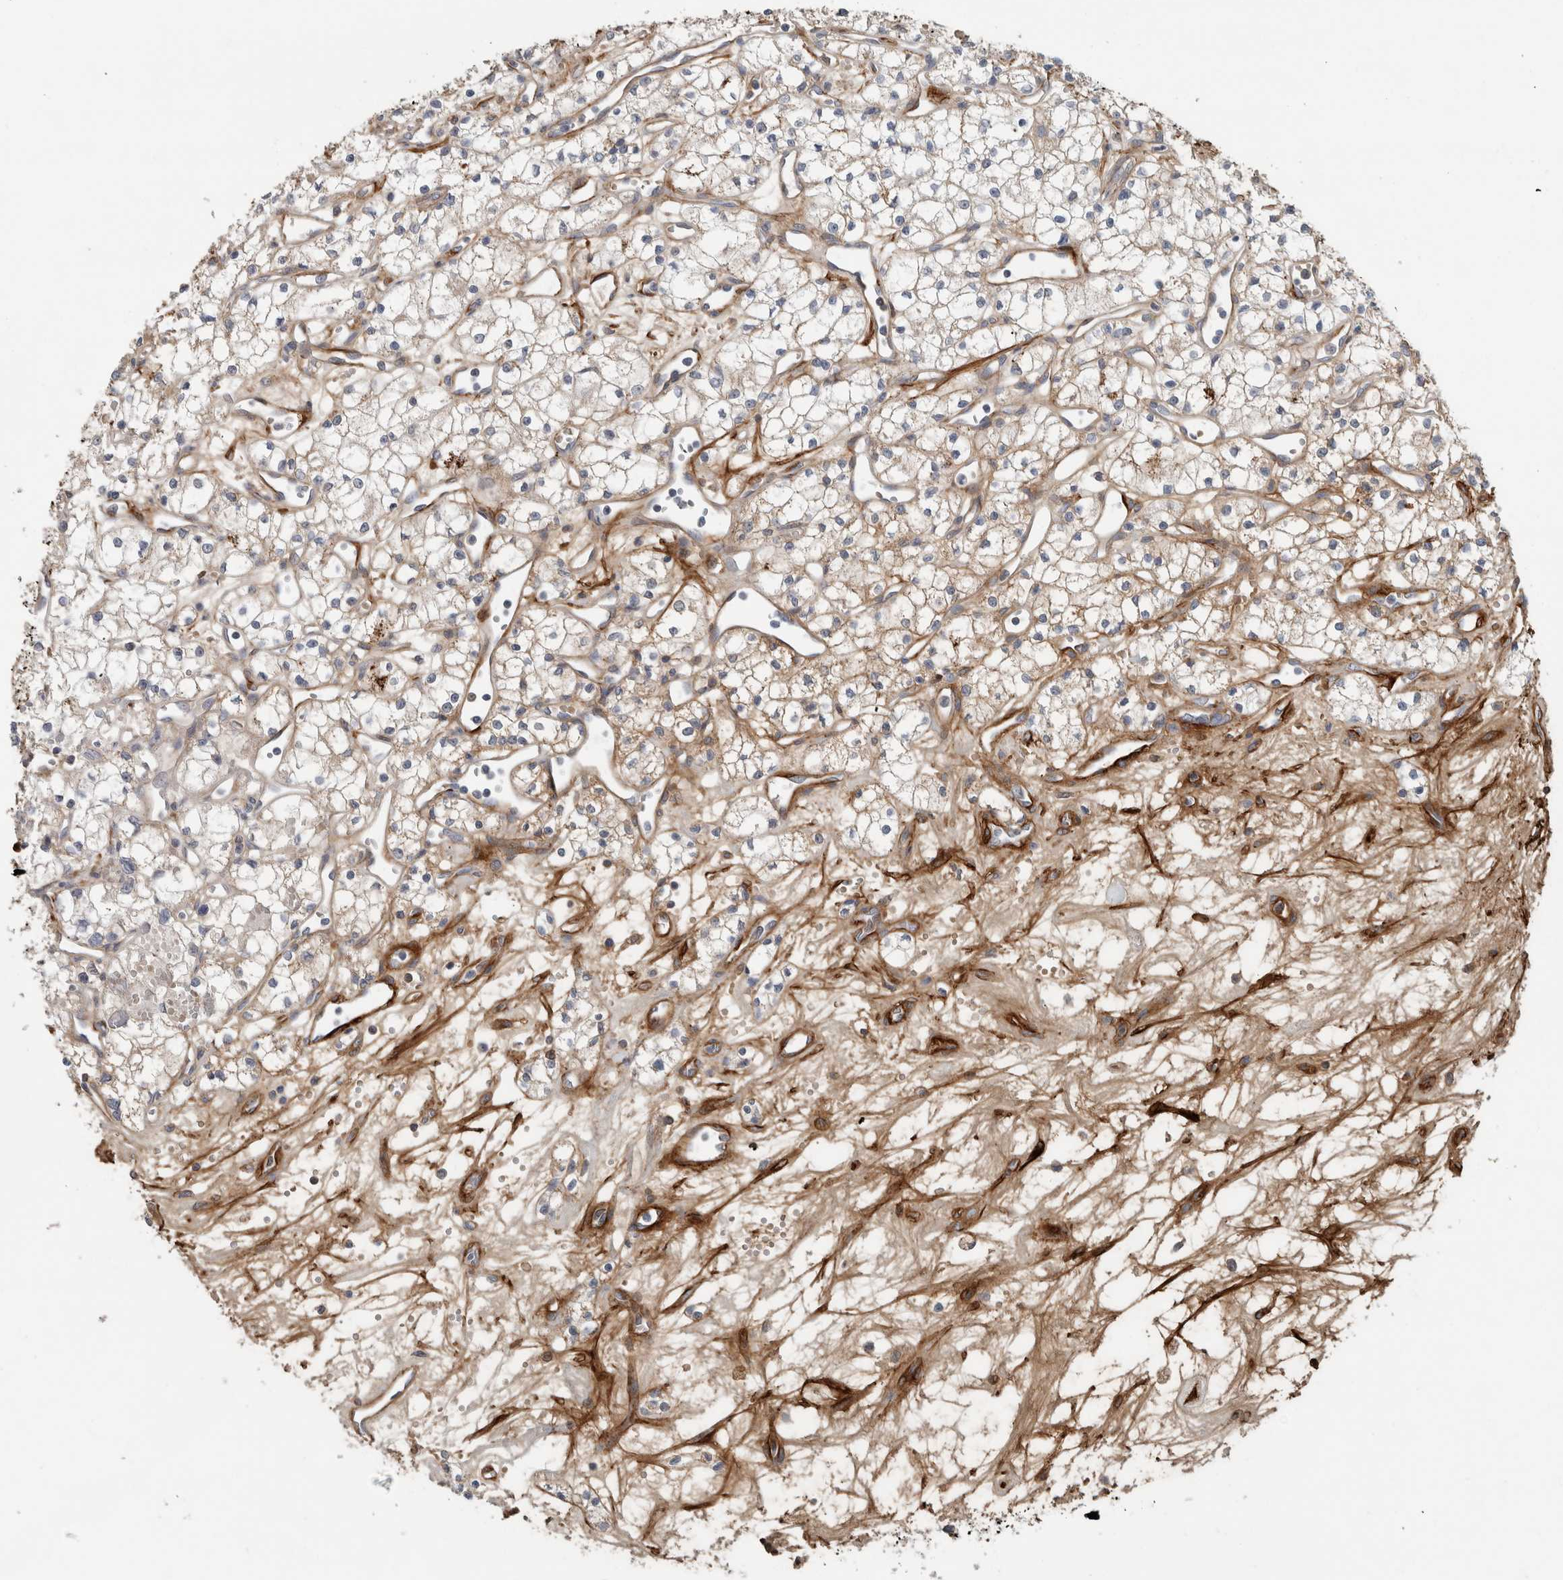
{"staining": {"intensity": "weak", "quantity": "<25%", "location": "cytoplasmic/membranous"}, "tissue": "renal cancer", "cell_type": "Tumor cells", "image_type": "cancer", "snomed": [{"axis": "morphology", "description": "Adenocarcinoma, NOS"}, {"axis": "topography", "description": "Kidney"}], "caption": "DAB immunohistochemical staining of renal cancer (adenocarcinoma) shows no significant staining in tumor cells.", "gene": "FN1", "patient": {"sex": "male", "age": 59}}